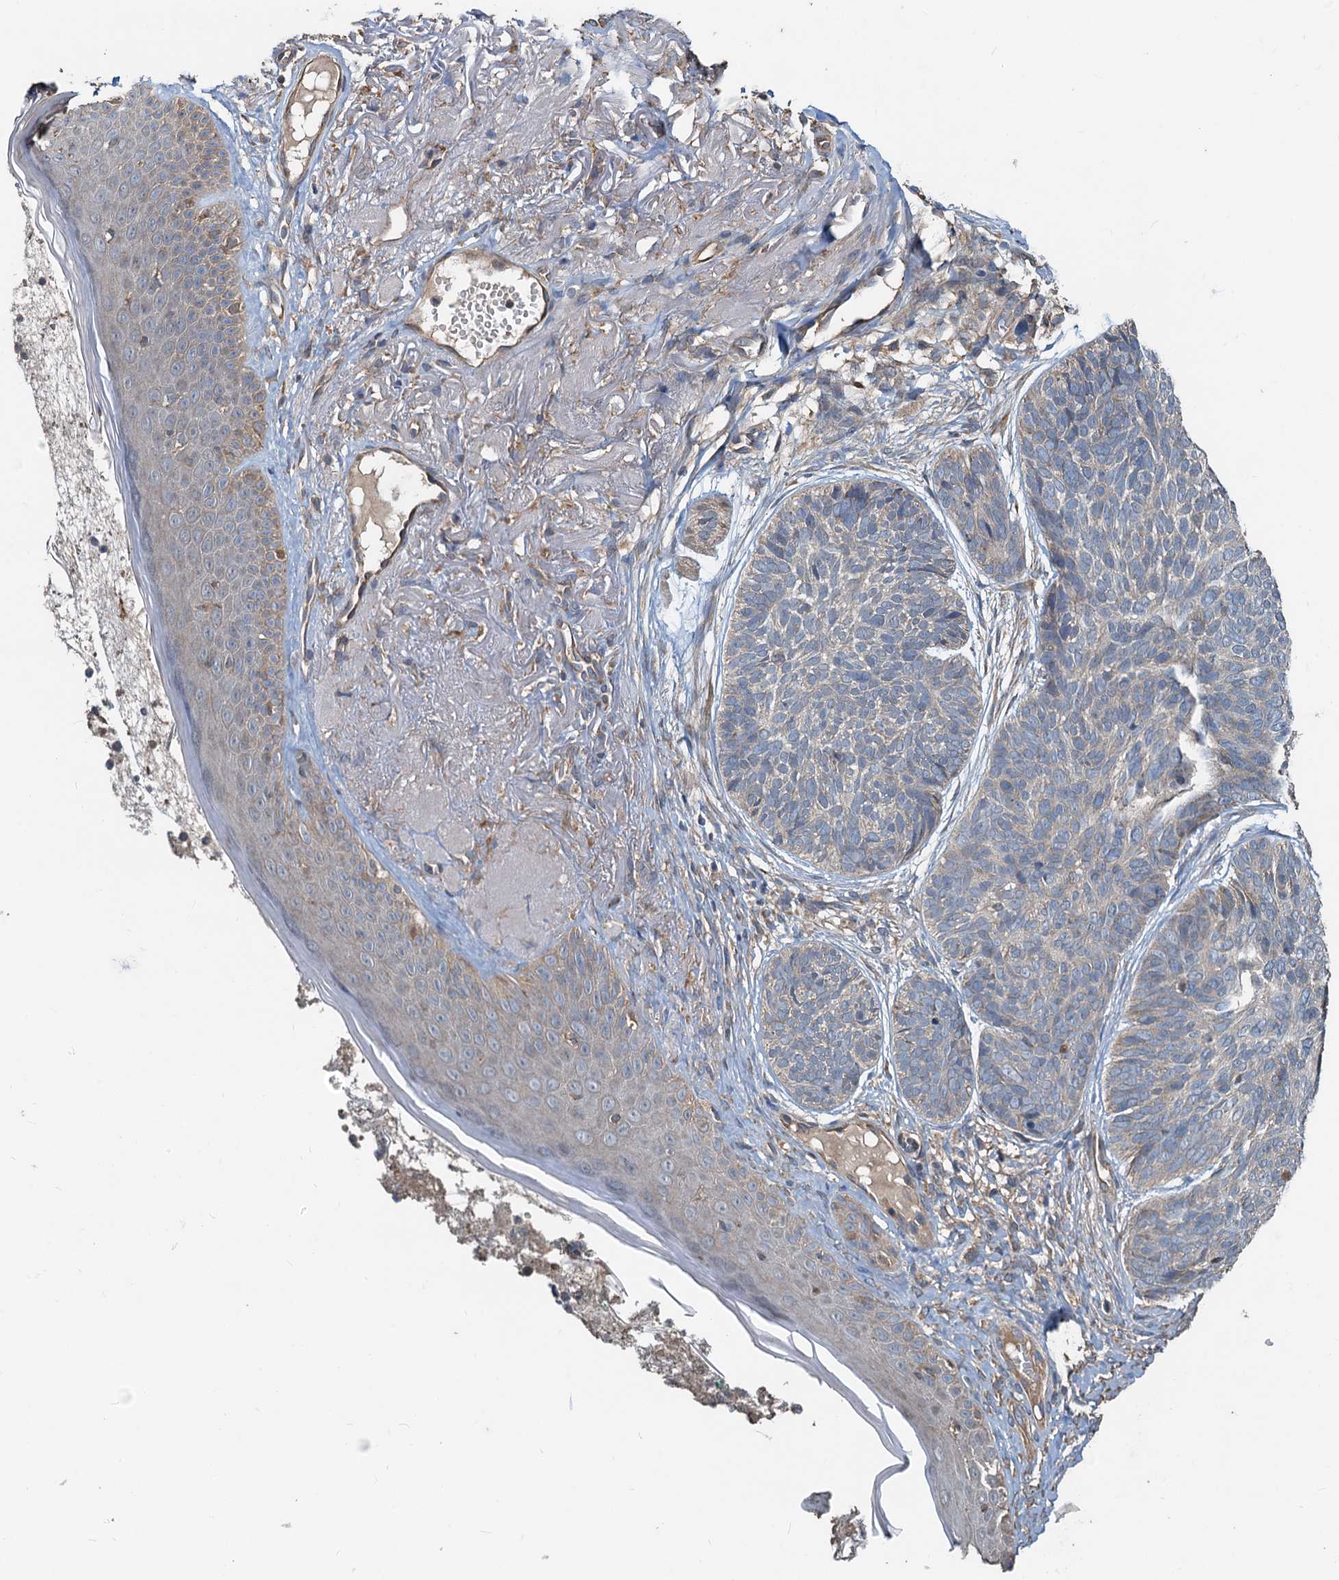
{"staining": {"intensity": "weak", "quantity": "<25%", "location": "cytoplasmic/membranous"}, "tissue": "skin cancer", "cell_type": "Tumor cells", "image_type": "cancer", "snomed": [{"axis": "morphology", "description": "Normal tissue, NOS"}, {"axis": "morphology", "description": "Basal cell carcinoma"}, {"axis": "topography", "description": "Skin"}], "caption": "Immunohistochemical staining of basal cell carcinoma (skin) demonstrates no significant positivity in tumor cells. The staining is performed using DAB brown chromogen with nuclei counter-stained in using hematoxylin.", "gene": "HYI", "patient": {"sex": "male", "age": 66}}